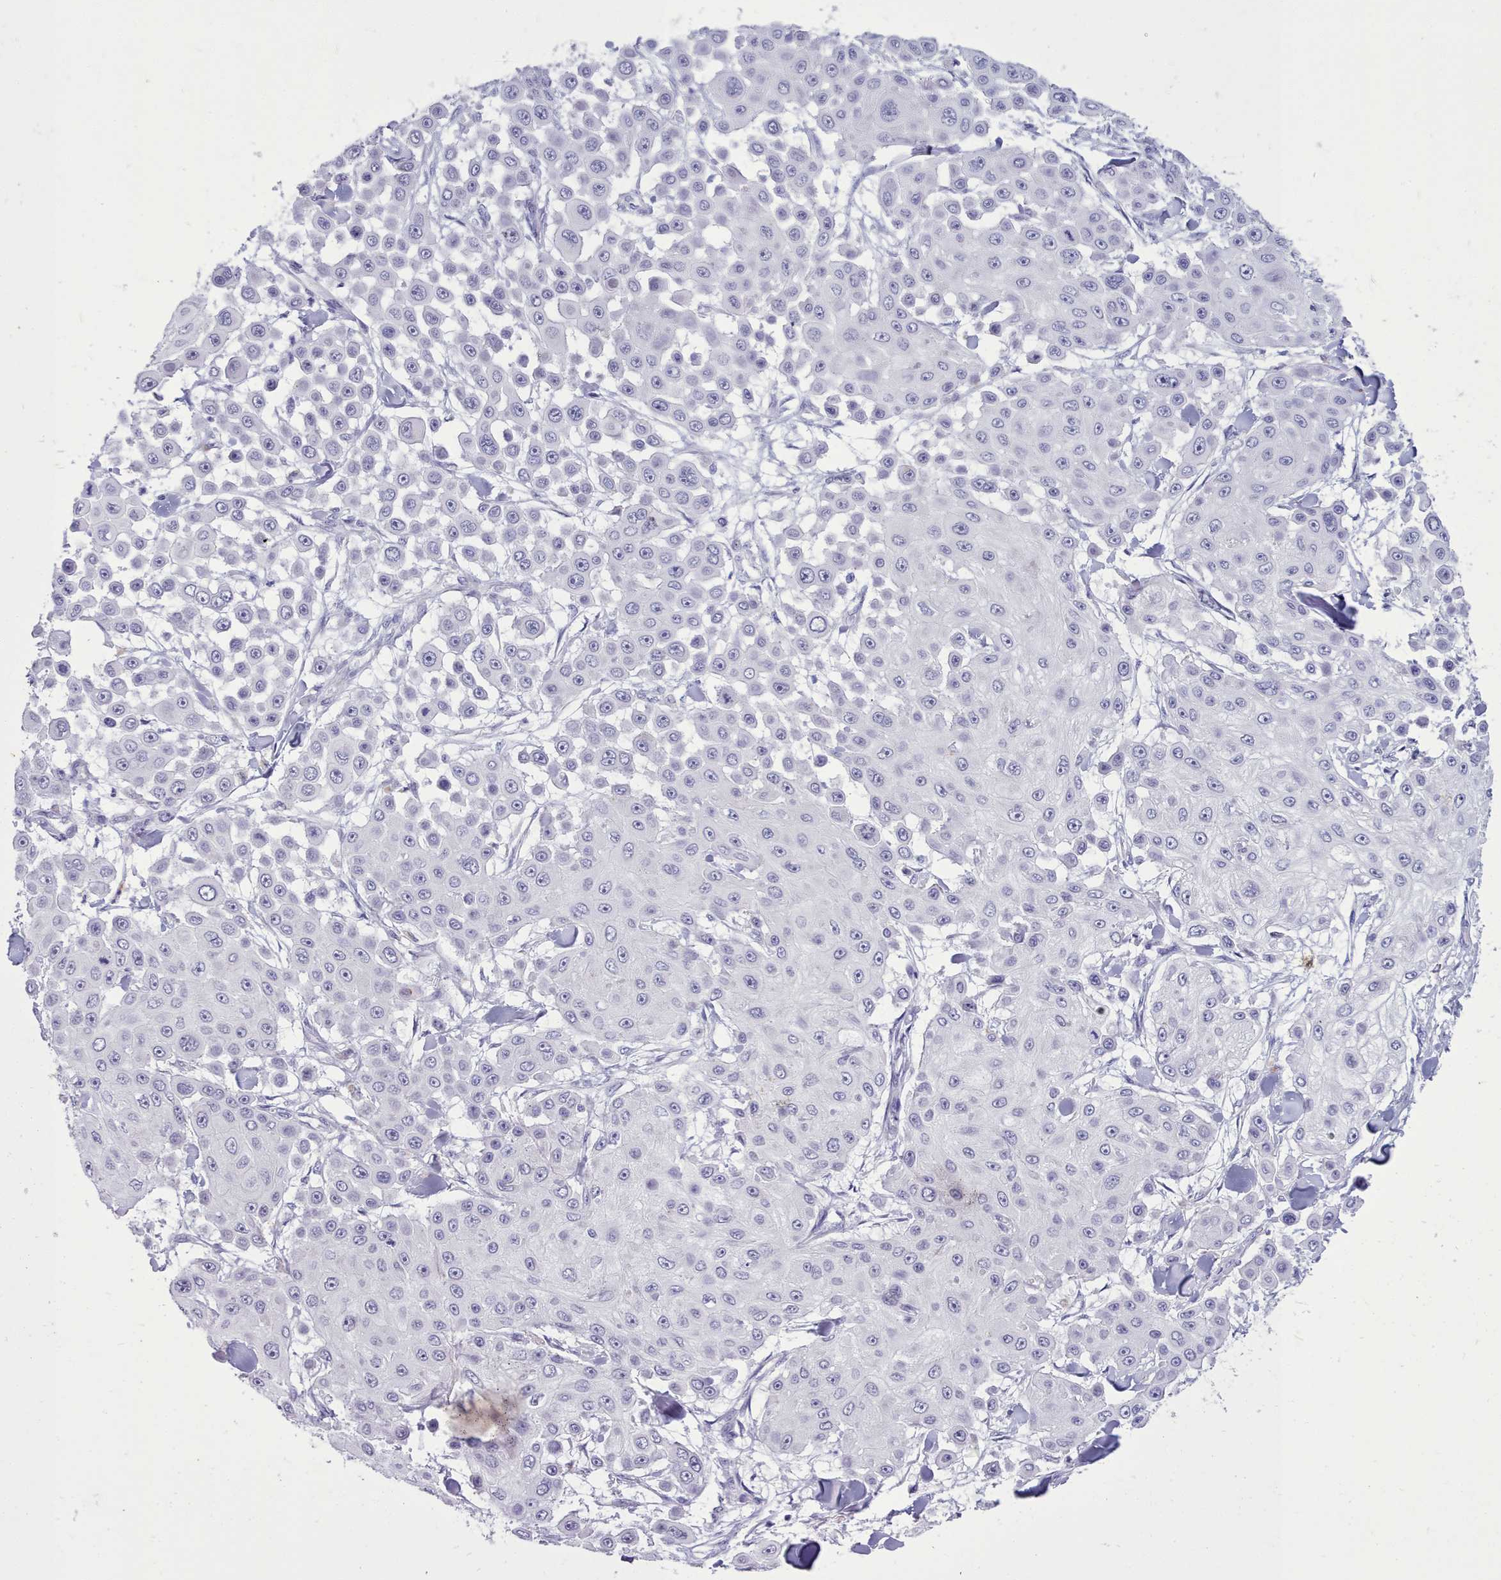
{"staining": {"intensity": "negative", "quantity": "none", "location": "none"}, "tissue": "skin cancer", "cell_type": "Tumor cells", "image_type": "cancer", "snomed": [{"axis": "morphology", "description": "Squamous cell carcinoma, NOS"}, {"axis": "topography", "description": "Skin"}], "caption": "Immunohistochemistry of skin squamous cell carcinoma shows no positivity in tumor cells. The staining was performed using DAB (3,3'-diaminobenzidine) to visualize the protein expression in brown, while the nuclei were stained in blue with hematoxylin (Magnification: 20x).", "gene": "TMEM253", "patient": {"sex": "male", "age": 67}}